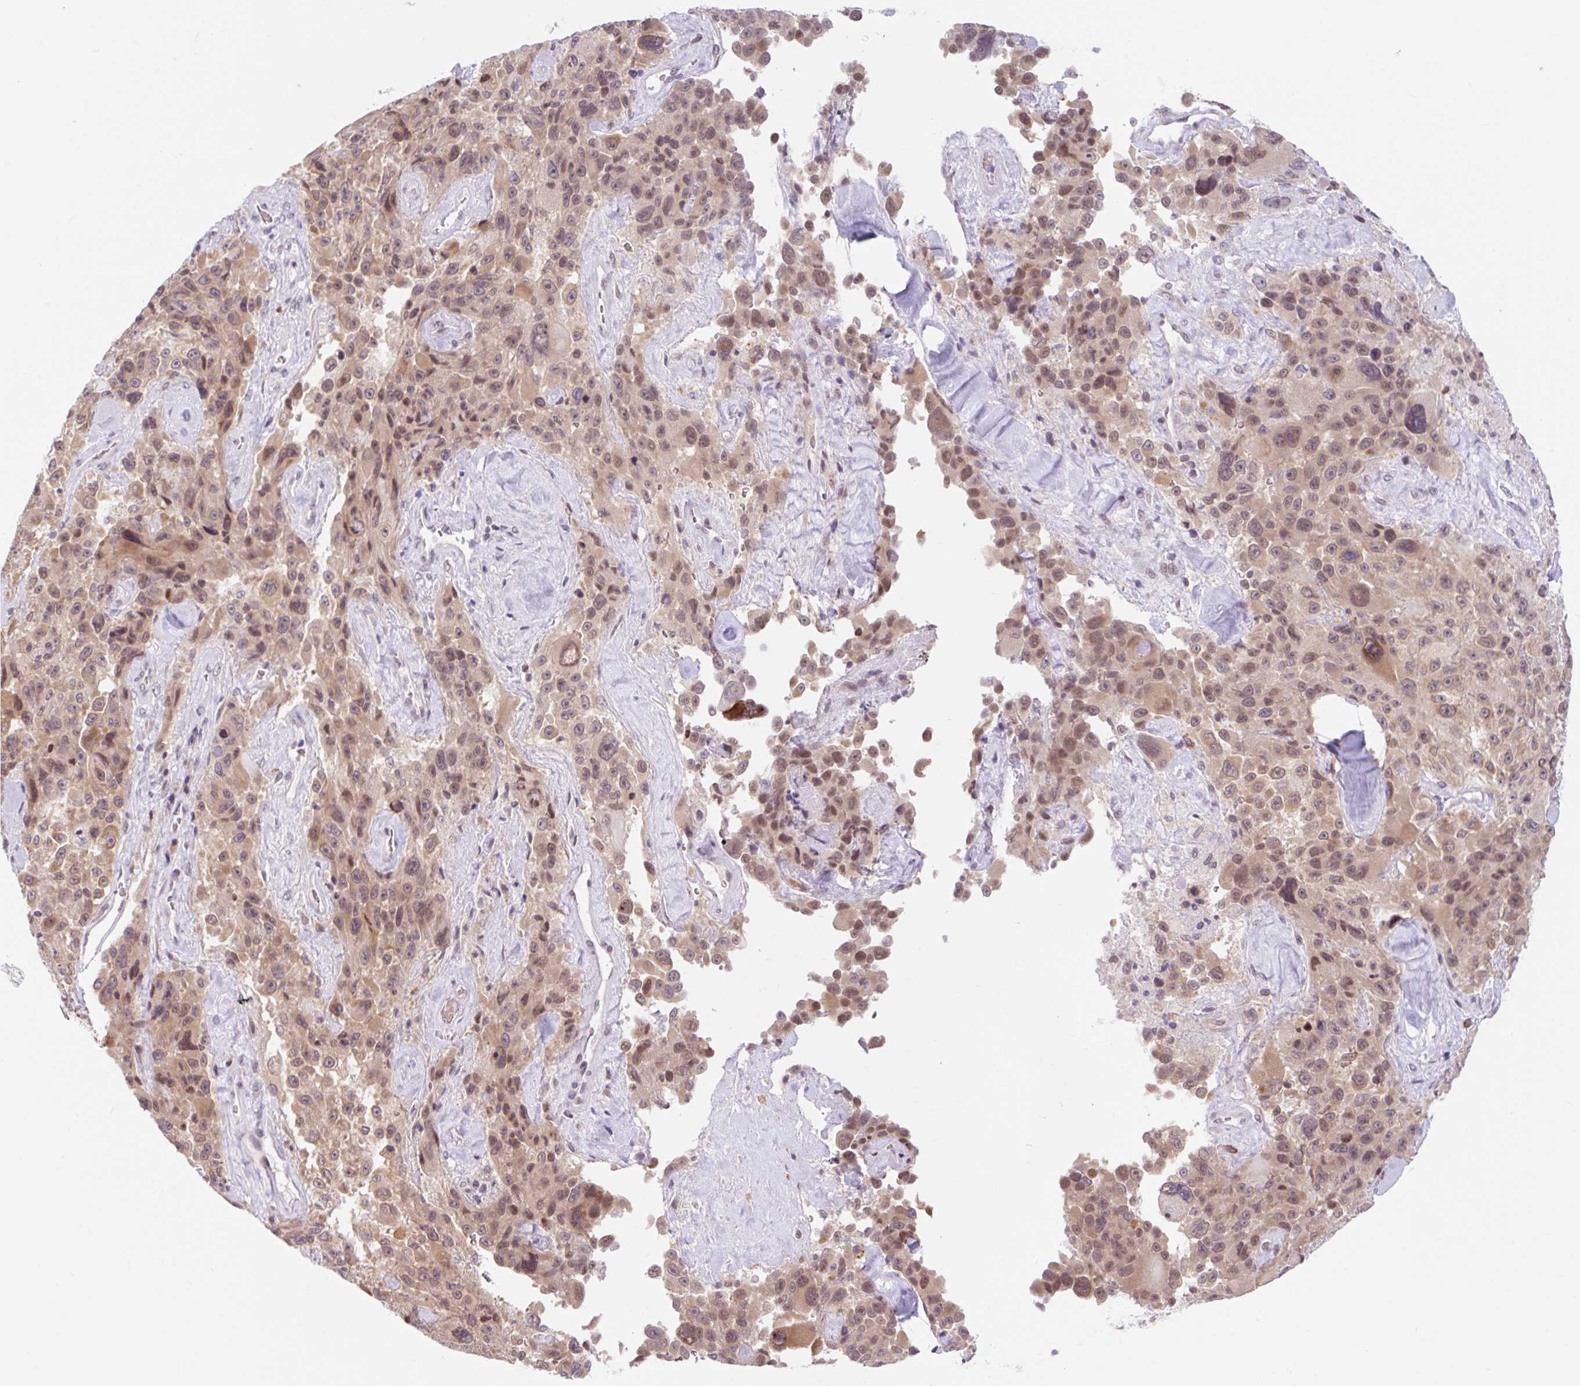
{"staining": {"intensity": "moderate", "quantity": ">75%", "location": "cytoplasmic/membranous"}, "tissue": "melanoma", "cell_type": "Tumor cells", "image_type": "cancer", "snomed": [{"axis": "morphology", "description": "Malignant melanoma, Metastatic site"}, {"axis": "topography", "description": "Lymph node"}], "caption": "A histopathology image showing moderate cytoplasmic/membranous positivity in about >75% of tumor cells in malignant melanoma (metastatic site), as visualized by brown immunohistochemical staining.", "gene": "SRSF10", "patient": {"sex": "male", "age": 62}}